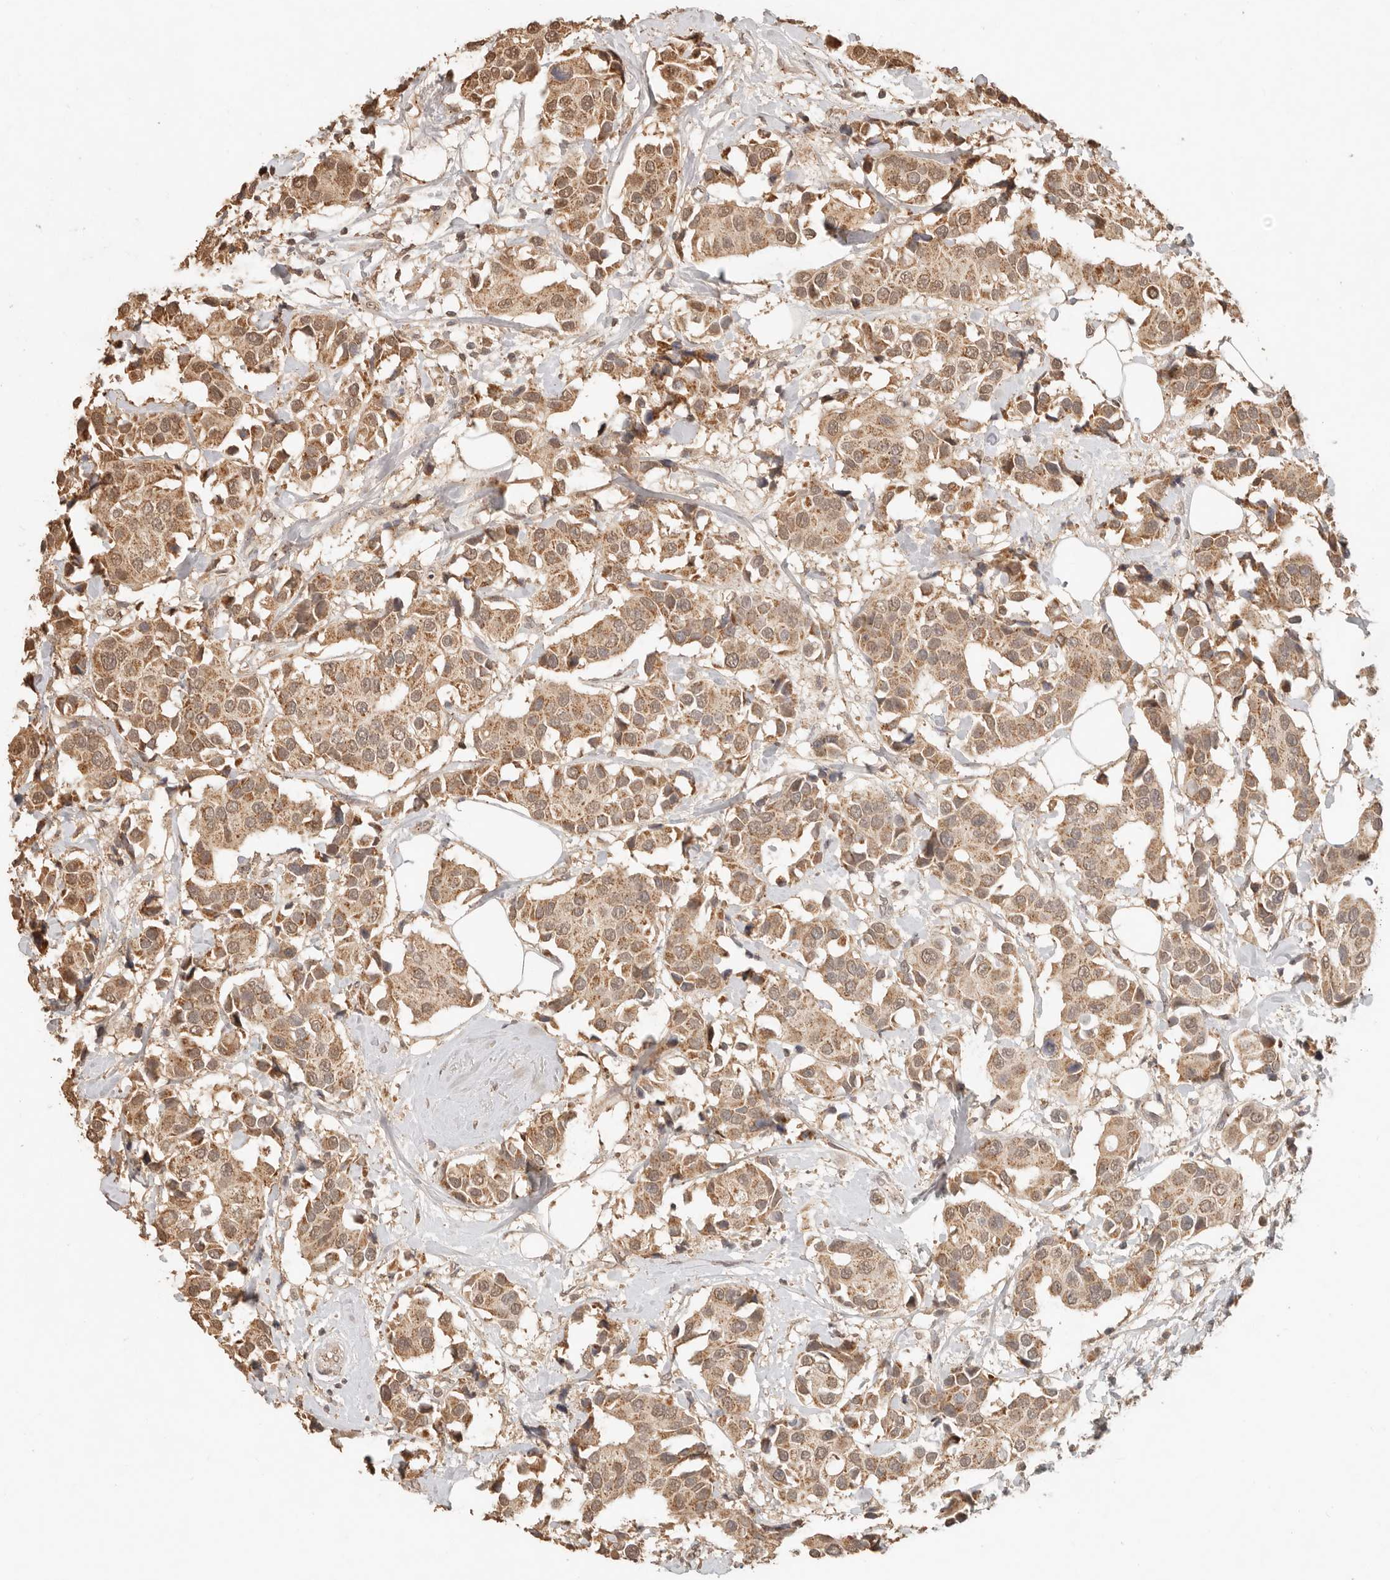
{"staining": {"intensity": "moderate", "quantity": ">75%", "location": "cytoplasmic/membranous"}, "tissue": "breast cancer", "cell_type": "Tumor cells", "image_type": "cancer", "snomed": [{"axis": "morphology", "description": "Normal tissue, NOS"}, {"axis": "morphology", "description": "Duct carcinoma"}, {"axis": "topography", "description": "Breast"}], "caption": "Immunohistochemistry image of neoplastic tissue: infiltrating ductal carcinoma (breast) stained using IHC reveals medium levels of moderate protein expression localized specifically in the cytoplasmic/membranous of tumor cells, appearing as a cytoplasmic/membranous brown color.", "gene": "LMO4", "patient": {"sex": "female", "age": 39}}